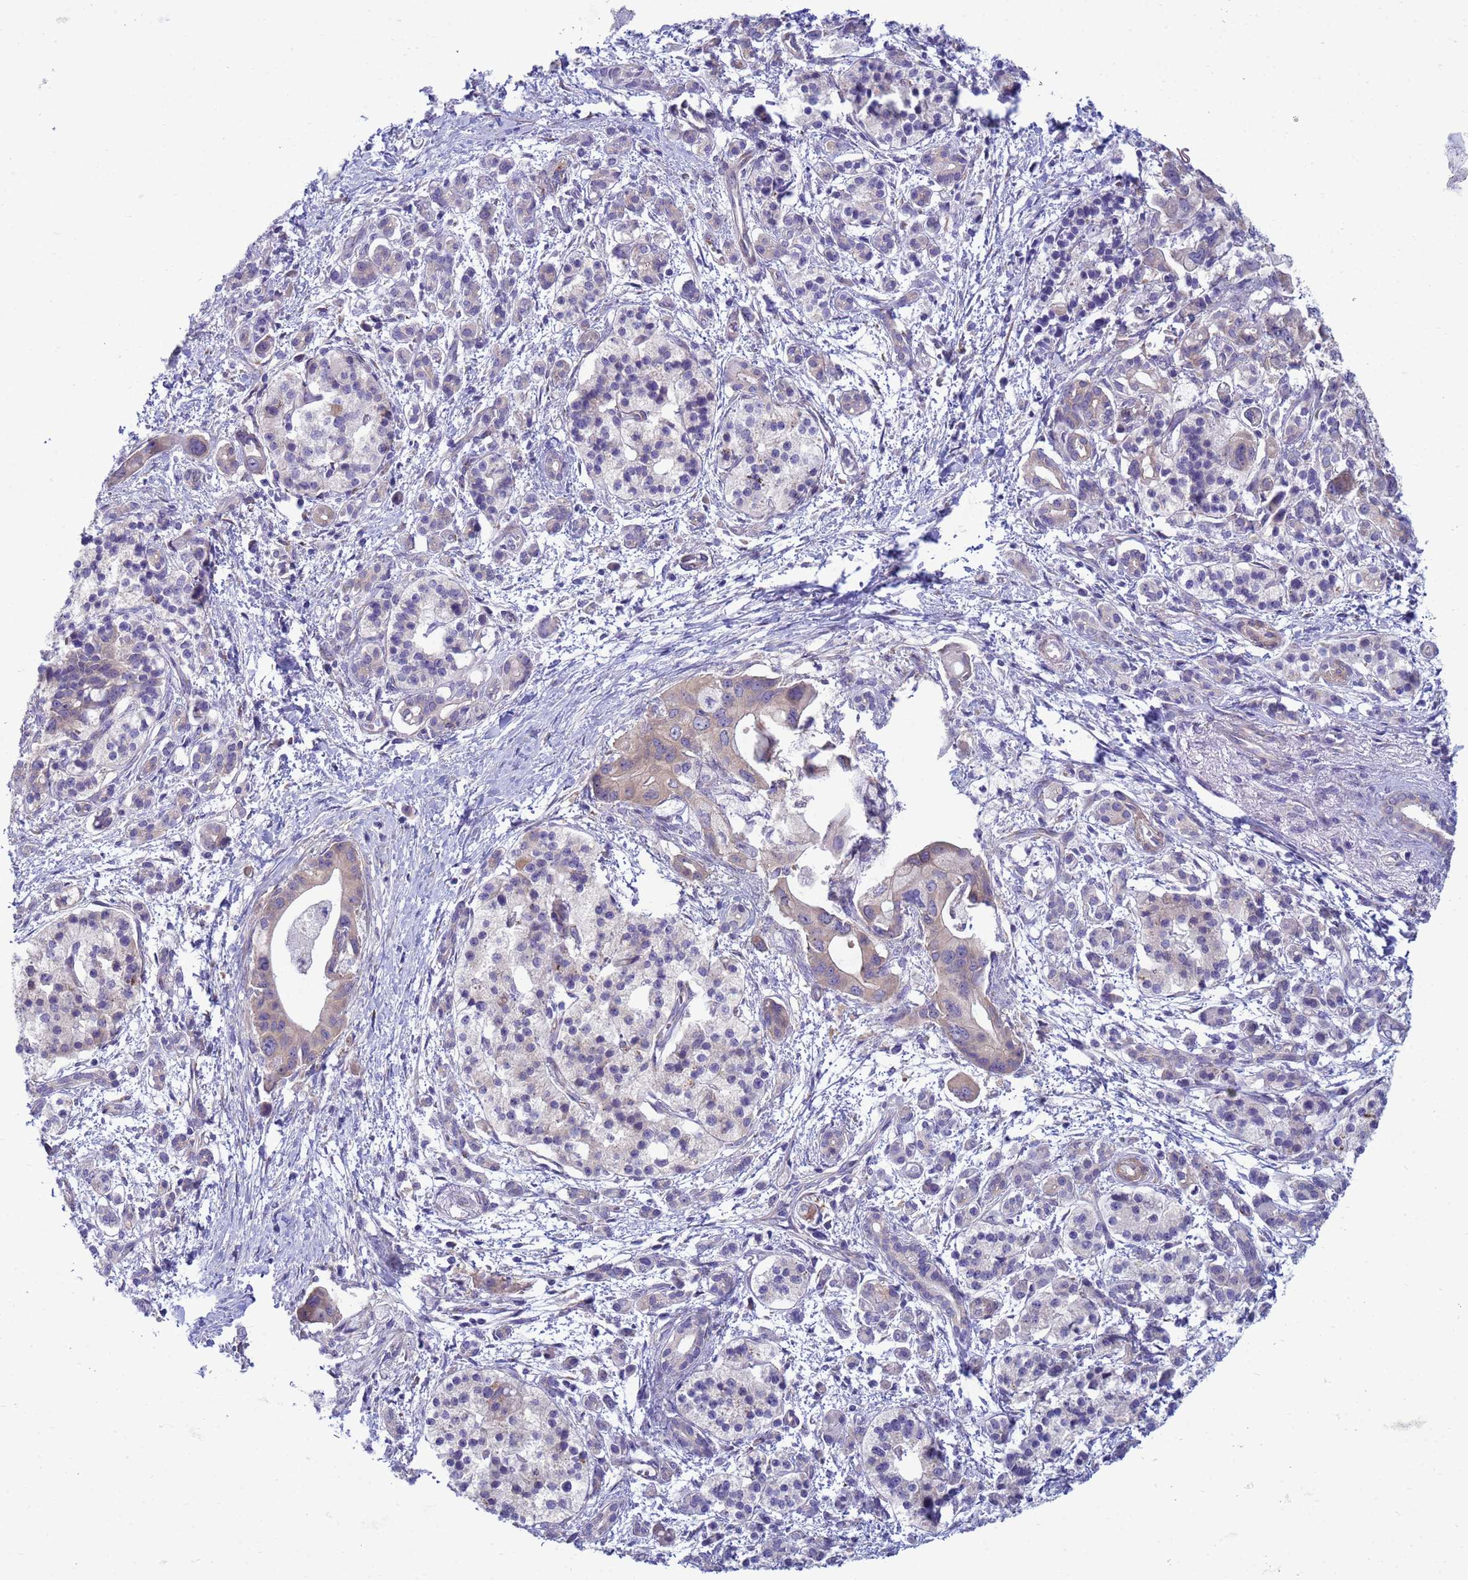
{"staining": {"intensity": "weak", "quantity": "<25%", "location": "cytoplasmic/membranous"}, "tissue": "pancreatic cancer", "cell_type": "Tumor cells", "image_type": "cancer", "snomed": [{"axis": "morphology", "description": "Adenocarcinoma, NOS"}, {"axis": "topography", "description": "Pancreas"}], "caption": "A histopathology image of adenocarcinoma (pancreatic) stained for a protein shows no brown staining in tumor cells.", "gene": "TRPC6", "patient": {"sex": "male", "age": 68}}